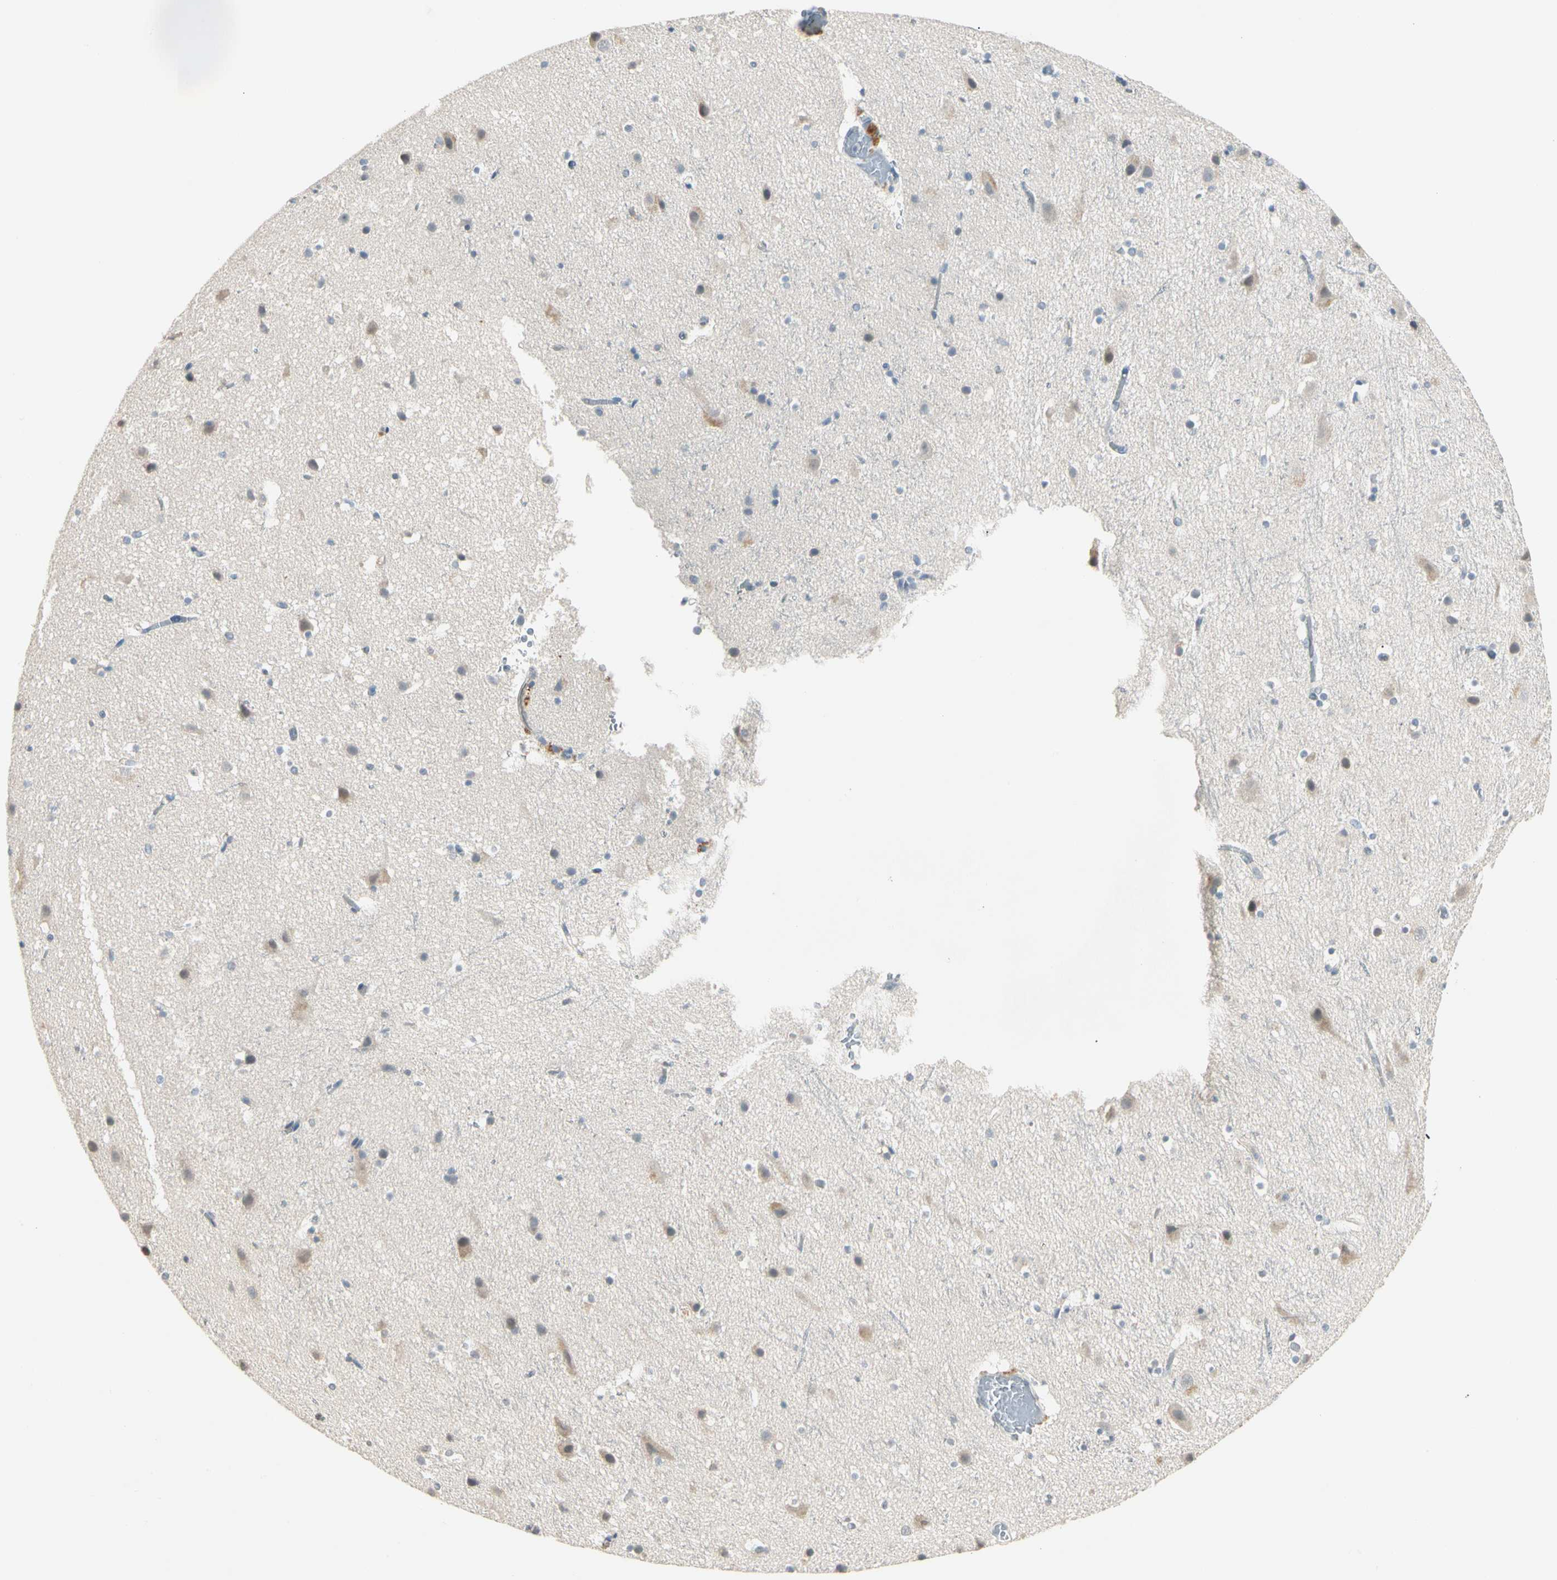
{"staining": {"intensity": "weak", "quantity": "25%-75%", "location": "cytoplasmic/membranous"}, "tissue": "cerebral cortex", "cell_type": "Endothelial cells", "image_type": "normal", "snomed": [{"axis": "morphology", "description": "Normal tissue, NOS"}, {"axis": "topography", "description": "Cerebral cortex"}], "caption": "About 25%-75% of endothelial cells in benign cerebral cortex demonstrate weak cytoplasmic/membranous protein staining as visualized by brown immunohistochemical staining.", "gene": "PRSS21", "patient": {"sex": "male", "age": 45}}